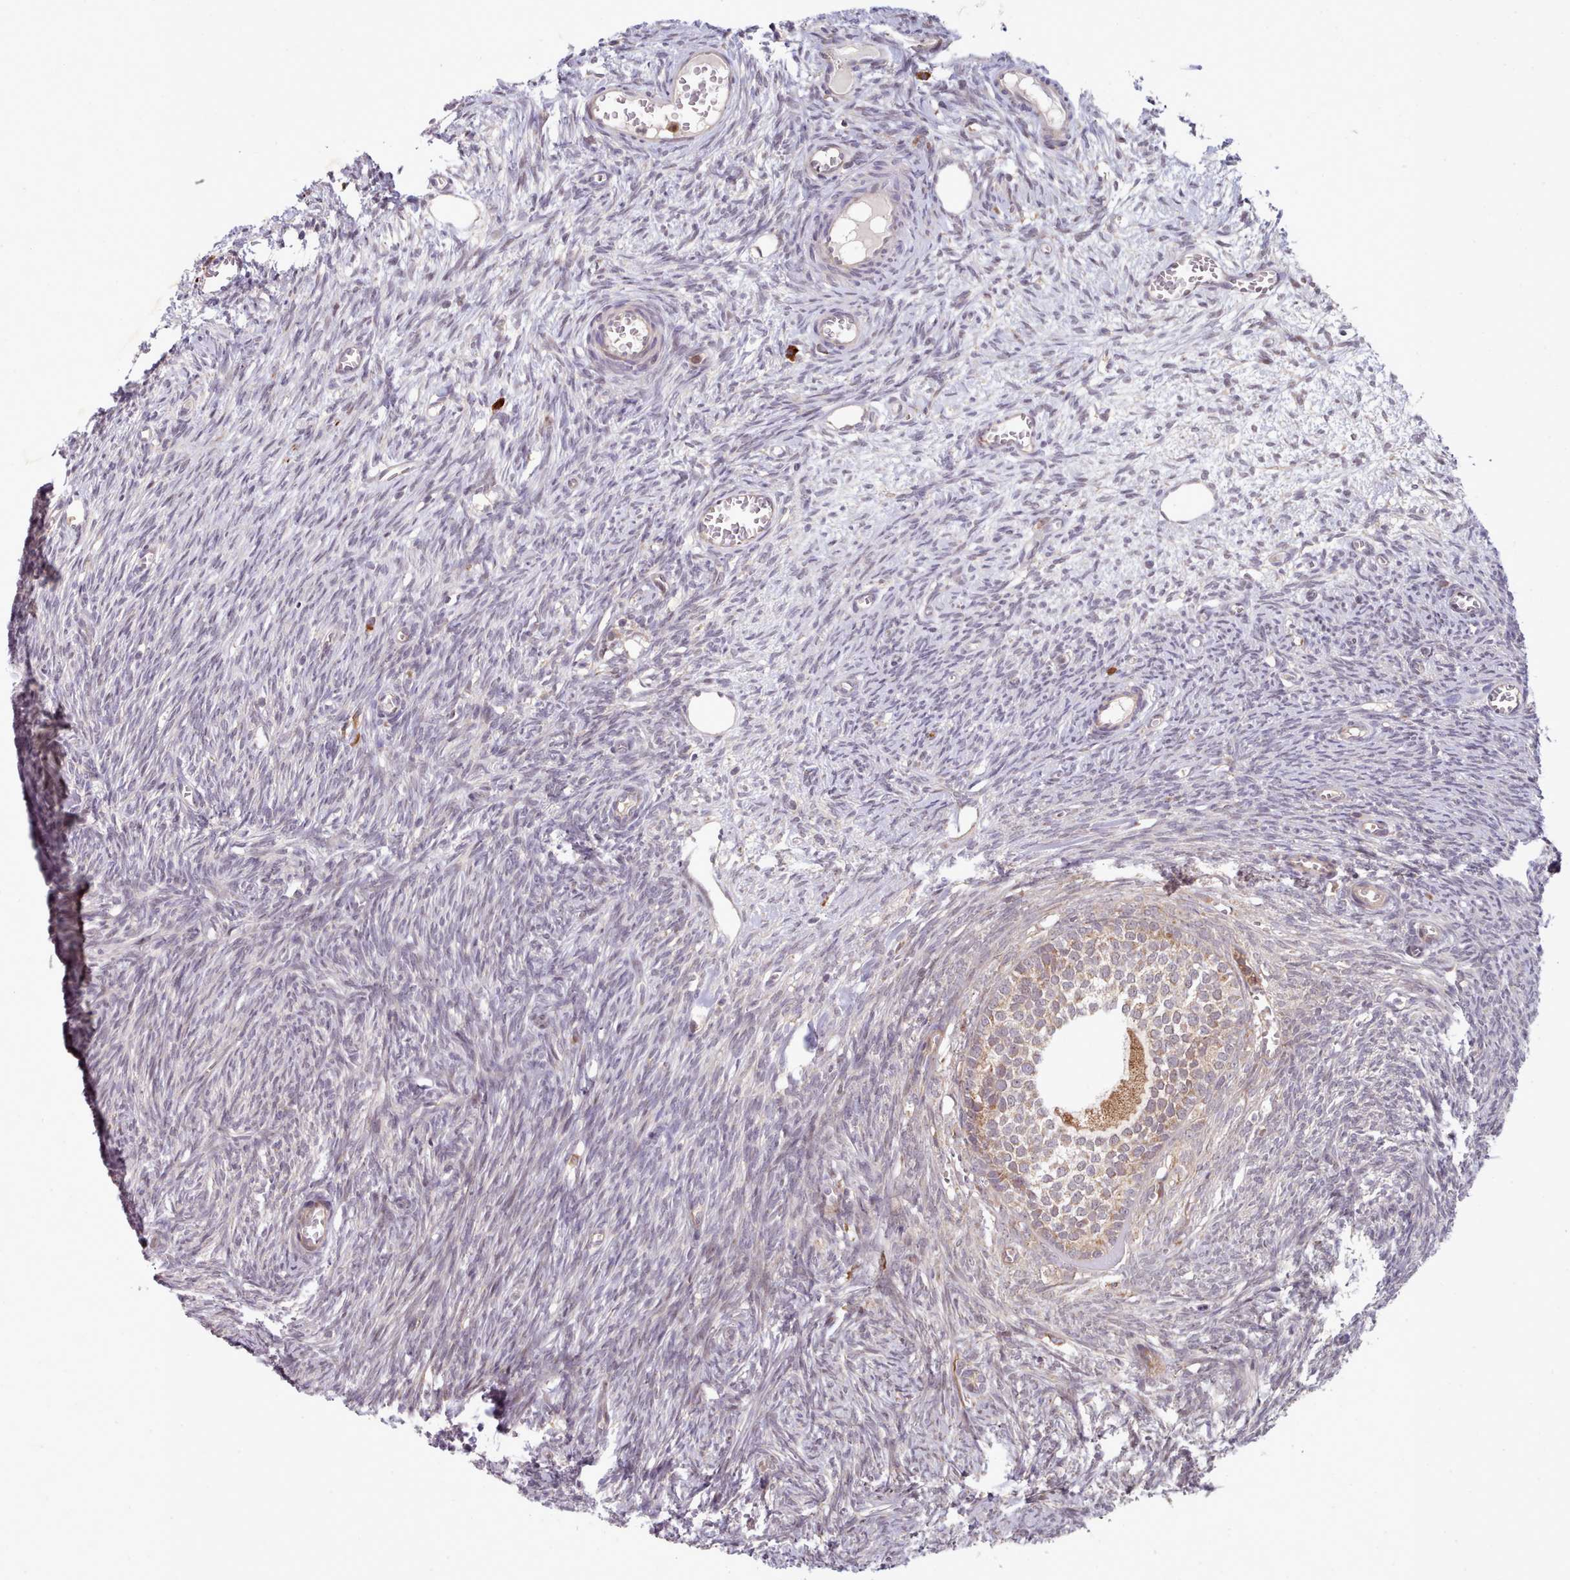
{"staining": {"intensity": "moderate", "quantity": ">75%", "location": "cytoplasmic/membranous"}, "tissue": "ovary", "cell_type": "Follicle cells", "image_type": "normal", "snomed": [{"axis": "morphology", "description": "Normal tissue, NOS"}, {"axis": "topography", "description": "Ovary"}], "caption": "Immunohistochemistry (IHC) of benign human ovary exhibits medium levels of moderate cytoplasmic/membranous staining in approximately >75% of follicle cells.", "gene": "TRIM26", "patient": {"sex": "female", "age": 44}}